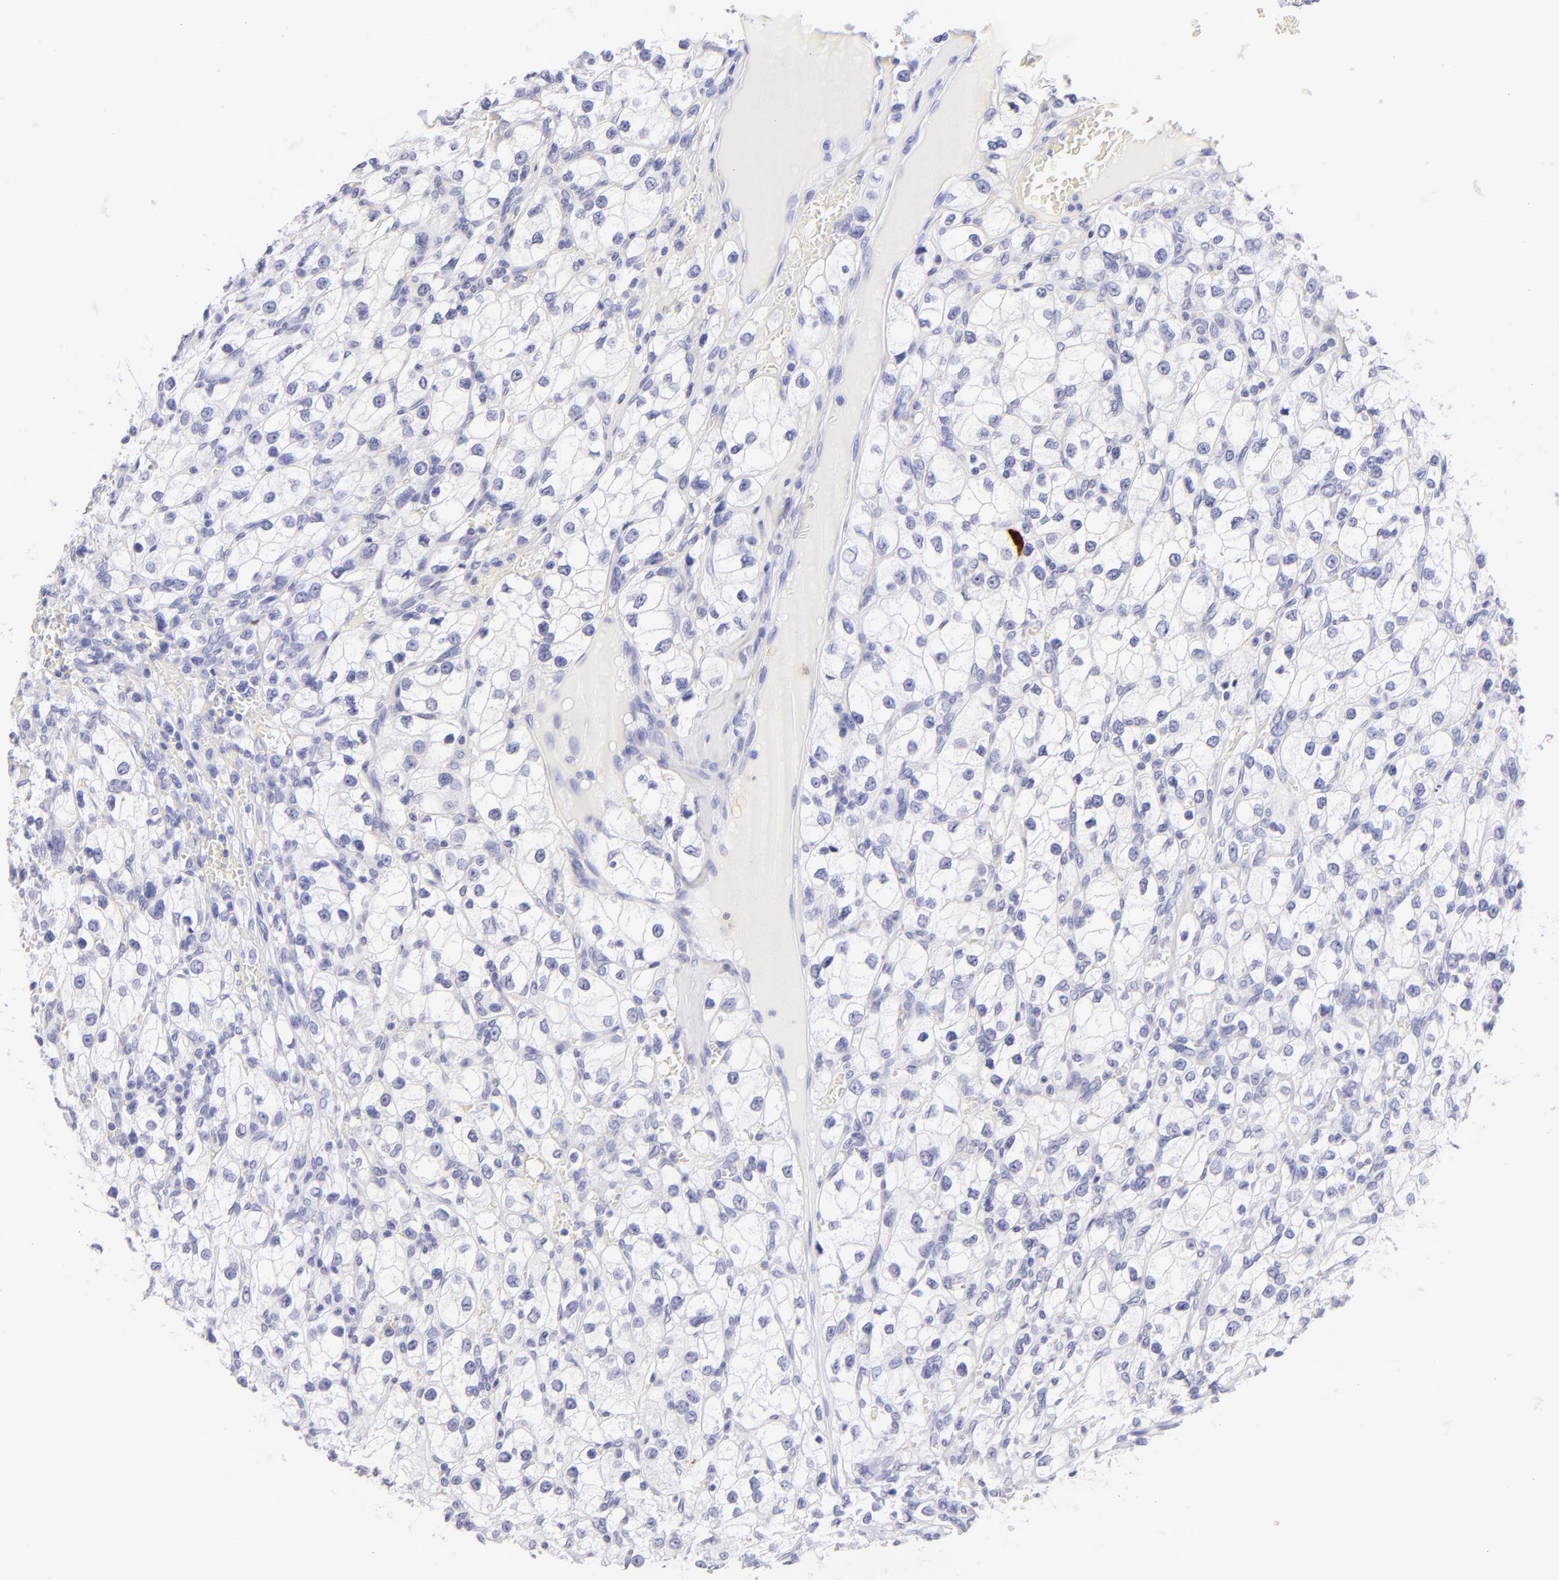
{"staining": {"intensity": "negative", "quantity": "none", "location": "none"}, "tissue": "renal cancer", "cell_type": "Tumor cells", "image_type": "cancer", "snomed": [{"axis": "morphology", "description": "Adenocarcinoma, NOS"}, {"axis": "topography", "description": "Kidney"}], "caption": "Adenocarcinoma (renal) was stained to show a protein in brown. There is no significant positivity in tumor cells.", "gene": "SDC1", "patient": {"sex": "female", "age": 62}}